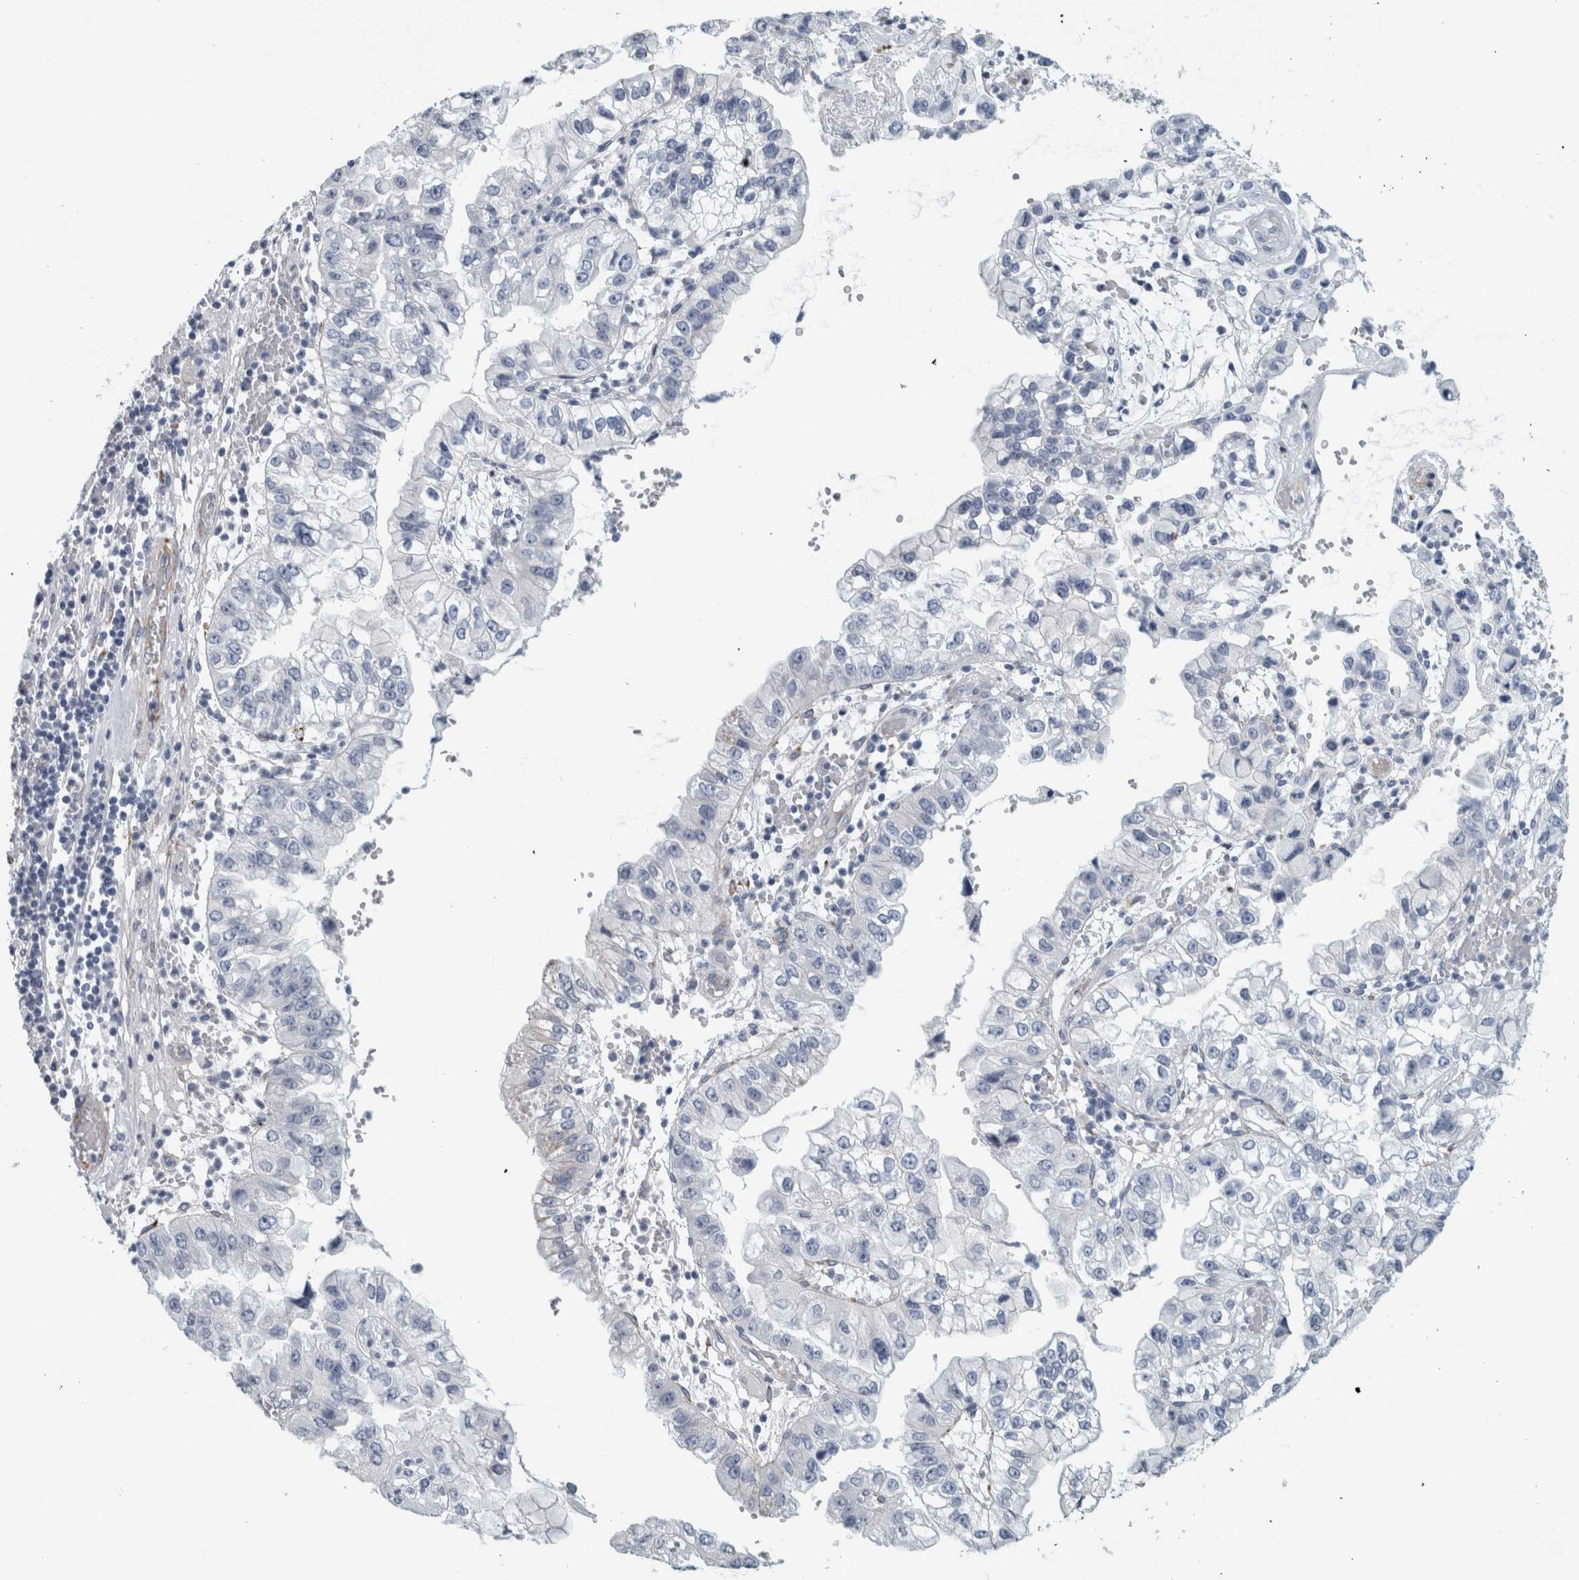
{"staining": {"intensity": "negative", "quantity": "none", "location": "none"}, "tissue": "liver cancer", "cell_type": "Tumor cells", "image_type": "cancer", "snomed": [{"axis": "morphology", "description": "Cholangiocarcinoma"}, {"axis": "topography", "description": "Liver"}], "caption": "DAB (3,3'-diaminobenzidine) immunohistochemical staining of human liver cancer (cholangiocarcinoma) displays no significant positivity in tumor cells.", "gene": "B3GNT3", "patient": {"sex": "female", "age": 79}}